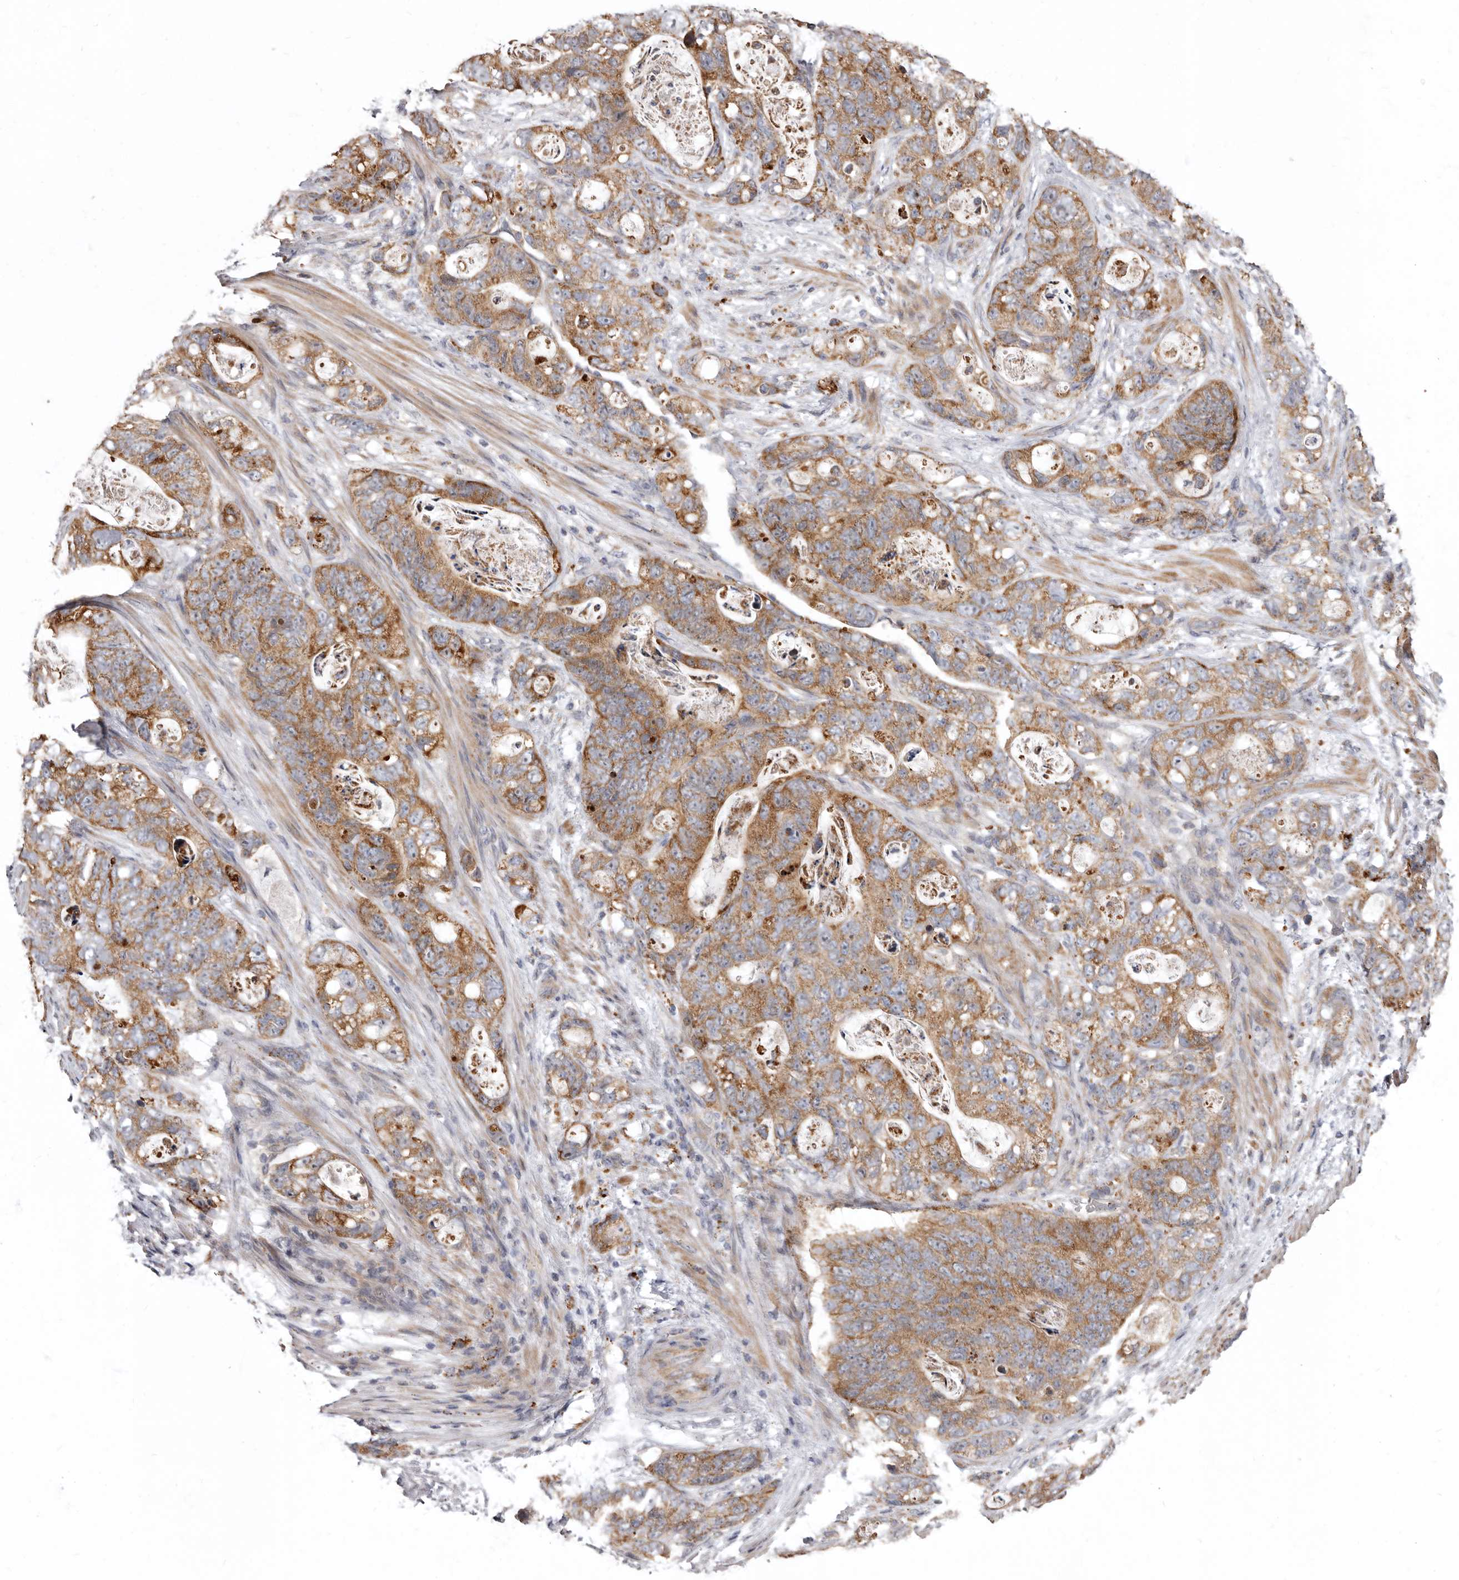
{"staining": {"intensity": "moderate", "quantity": ">75%", "location": "cytoplasmic/membranous"}, "tissue": "stomach cancer", "cell_type": "Tumor cells", "image_type": "cancer", "snomed": [{"axis": "morphology", "description": "Normal tissue, NOS"}, {"axis": "morphology", "description": "Adenocarcinoma, NOS"}, {"axis": "topography", "description": "Stomach"}], "caption": "Stomach adenocarcinoma stained with a protein marker shows moderate staining in tumor cells.", "gene": "SMC4", "patient": {"sex": "female", "age": 89}}